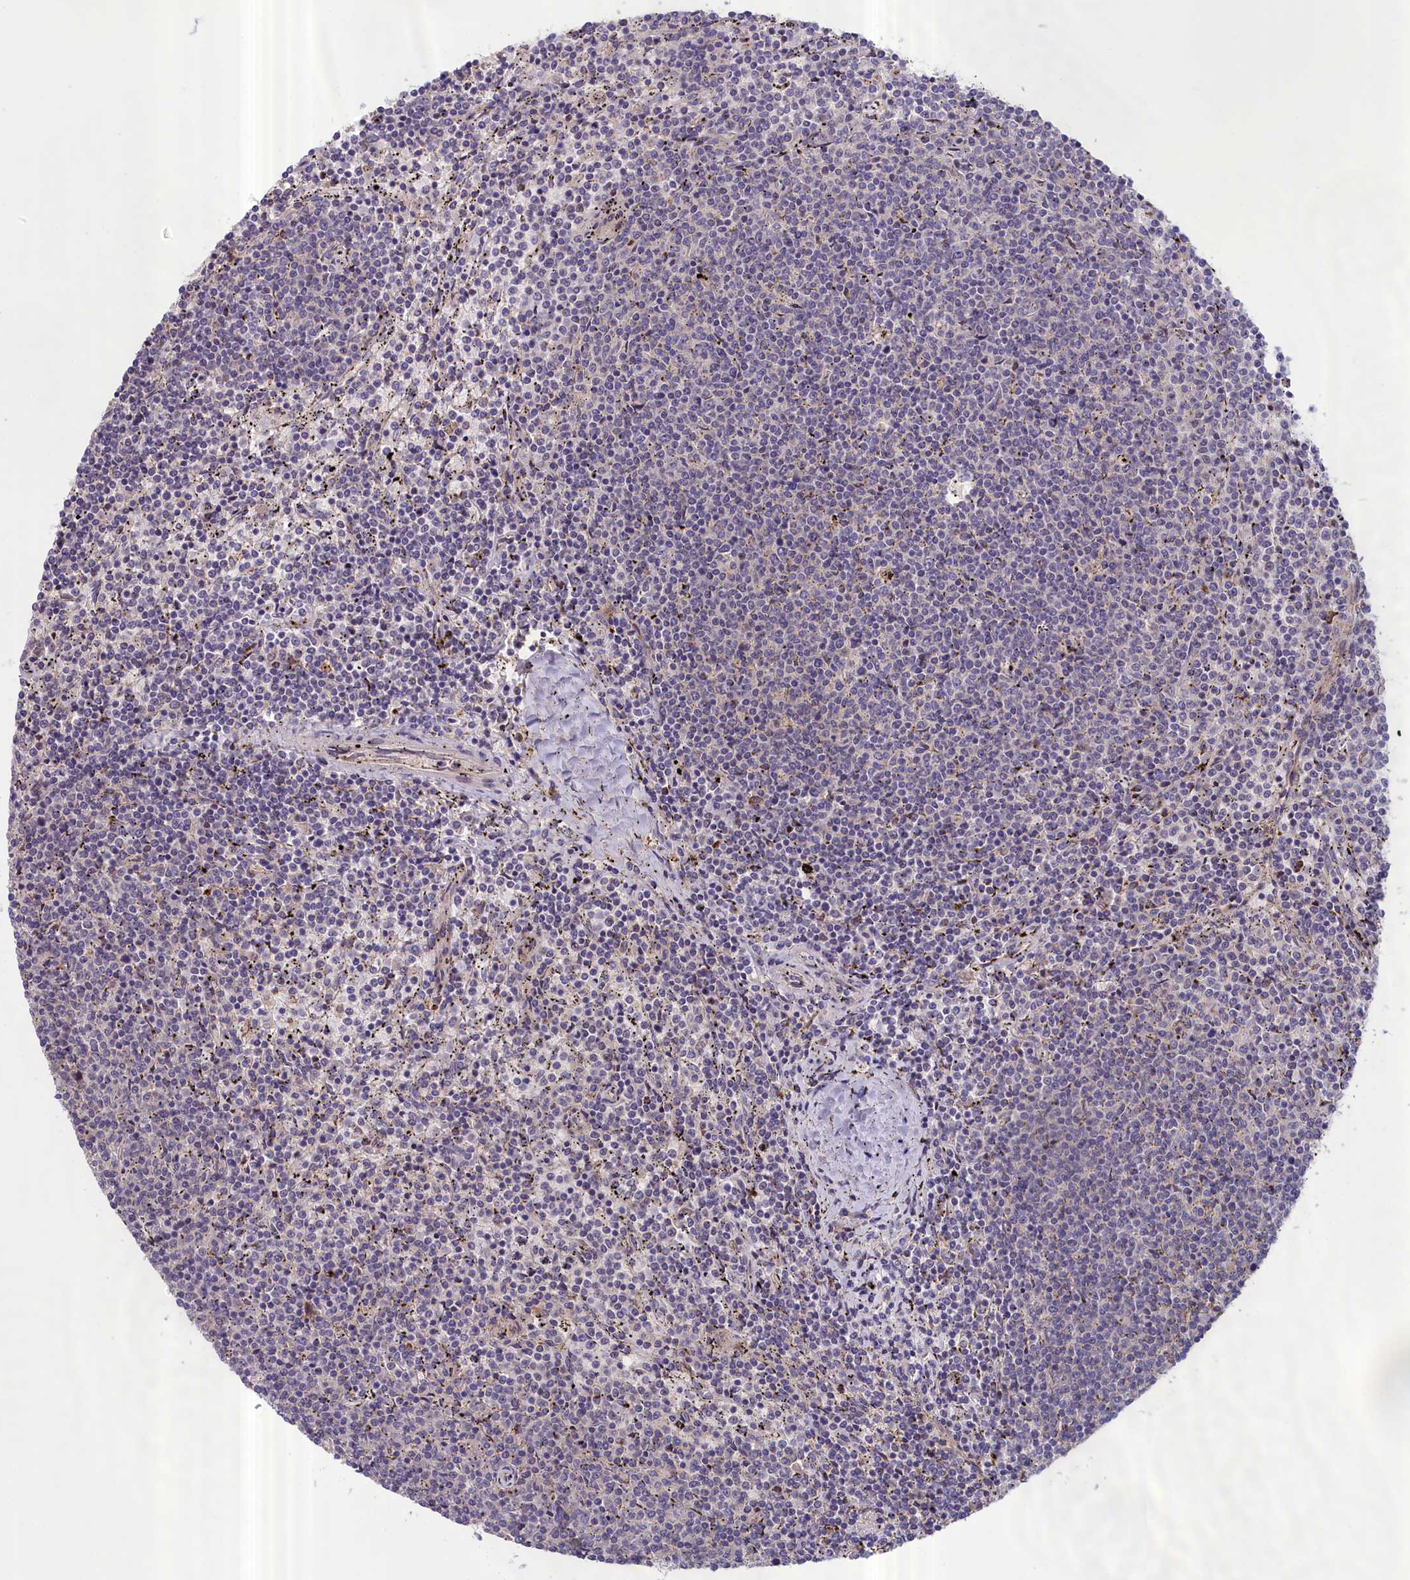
{"staining": {"intensity": "negative", "quantity": "none", "location": "none"}, "tissue": "lymphoma", "cell_type": "Tumor cells", "image_type": "cancer", "snomed": [{"axis": "morphology", "description": "Malignant lymphoma, non-Hodgkin's type, Low grade"}, {"axis": "topography", "description": "Spleen"}], "caption": "A histopathology image of human low-grade malignant lymphoma, non-Hodgkin's type is negative for staining in tumor cells. (DAB (3,3'-diaminobenzidine) immunohistochemistry (IHC) with hematoxylin counter stain).", "gene": "IGFALS", "patient": {"sex": "female", "age": 50}}